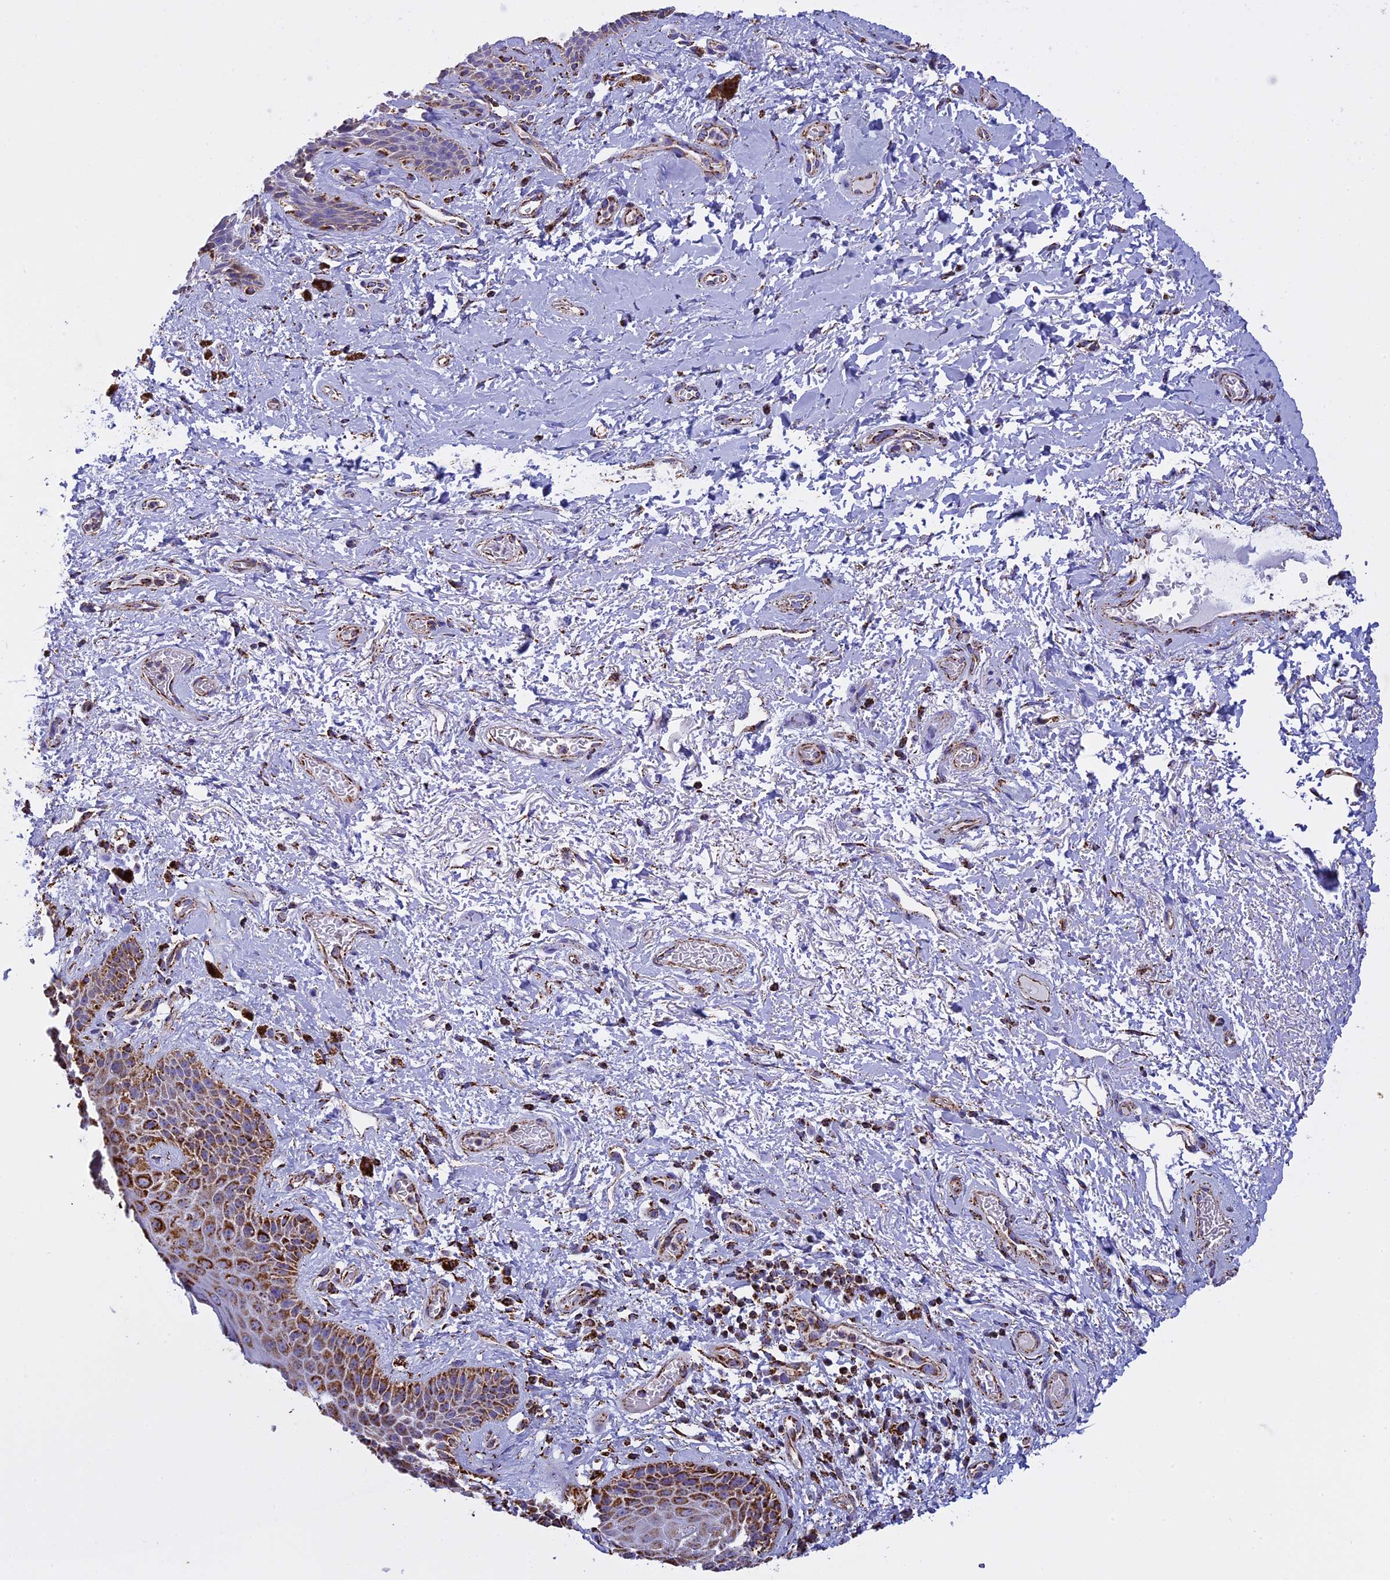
{"staining": {"intensity": "moderate", "quantity": ">75%", "location": "cytoplasmic/membranous"}, "tissue": "skin", "cell_type": "Epidermal cells", "image_type": "normal", "snomed": [{"axis": "morphology", "description": "Normal tissue, NOS"}, {"axis": "topography", "description": "Anal"}], "caption": "Protein staining demonstrates moderate cytoplasmic/membranous positivity in about >75% of epidermal cells in unremarkable skin. Using DAB (3,3'-diaminobenzidine) (brown) and hematoxylin (blue) stains, captured at high magnification using brightfield microscopy.", "gene": "KCNG1", "patient": {"sex": "female", "age": 46}}